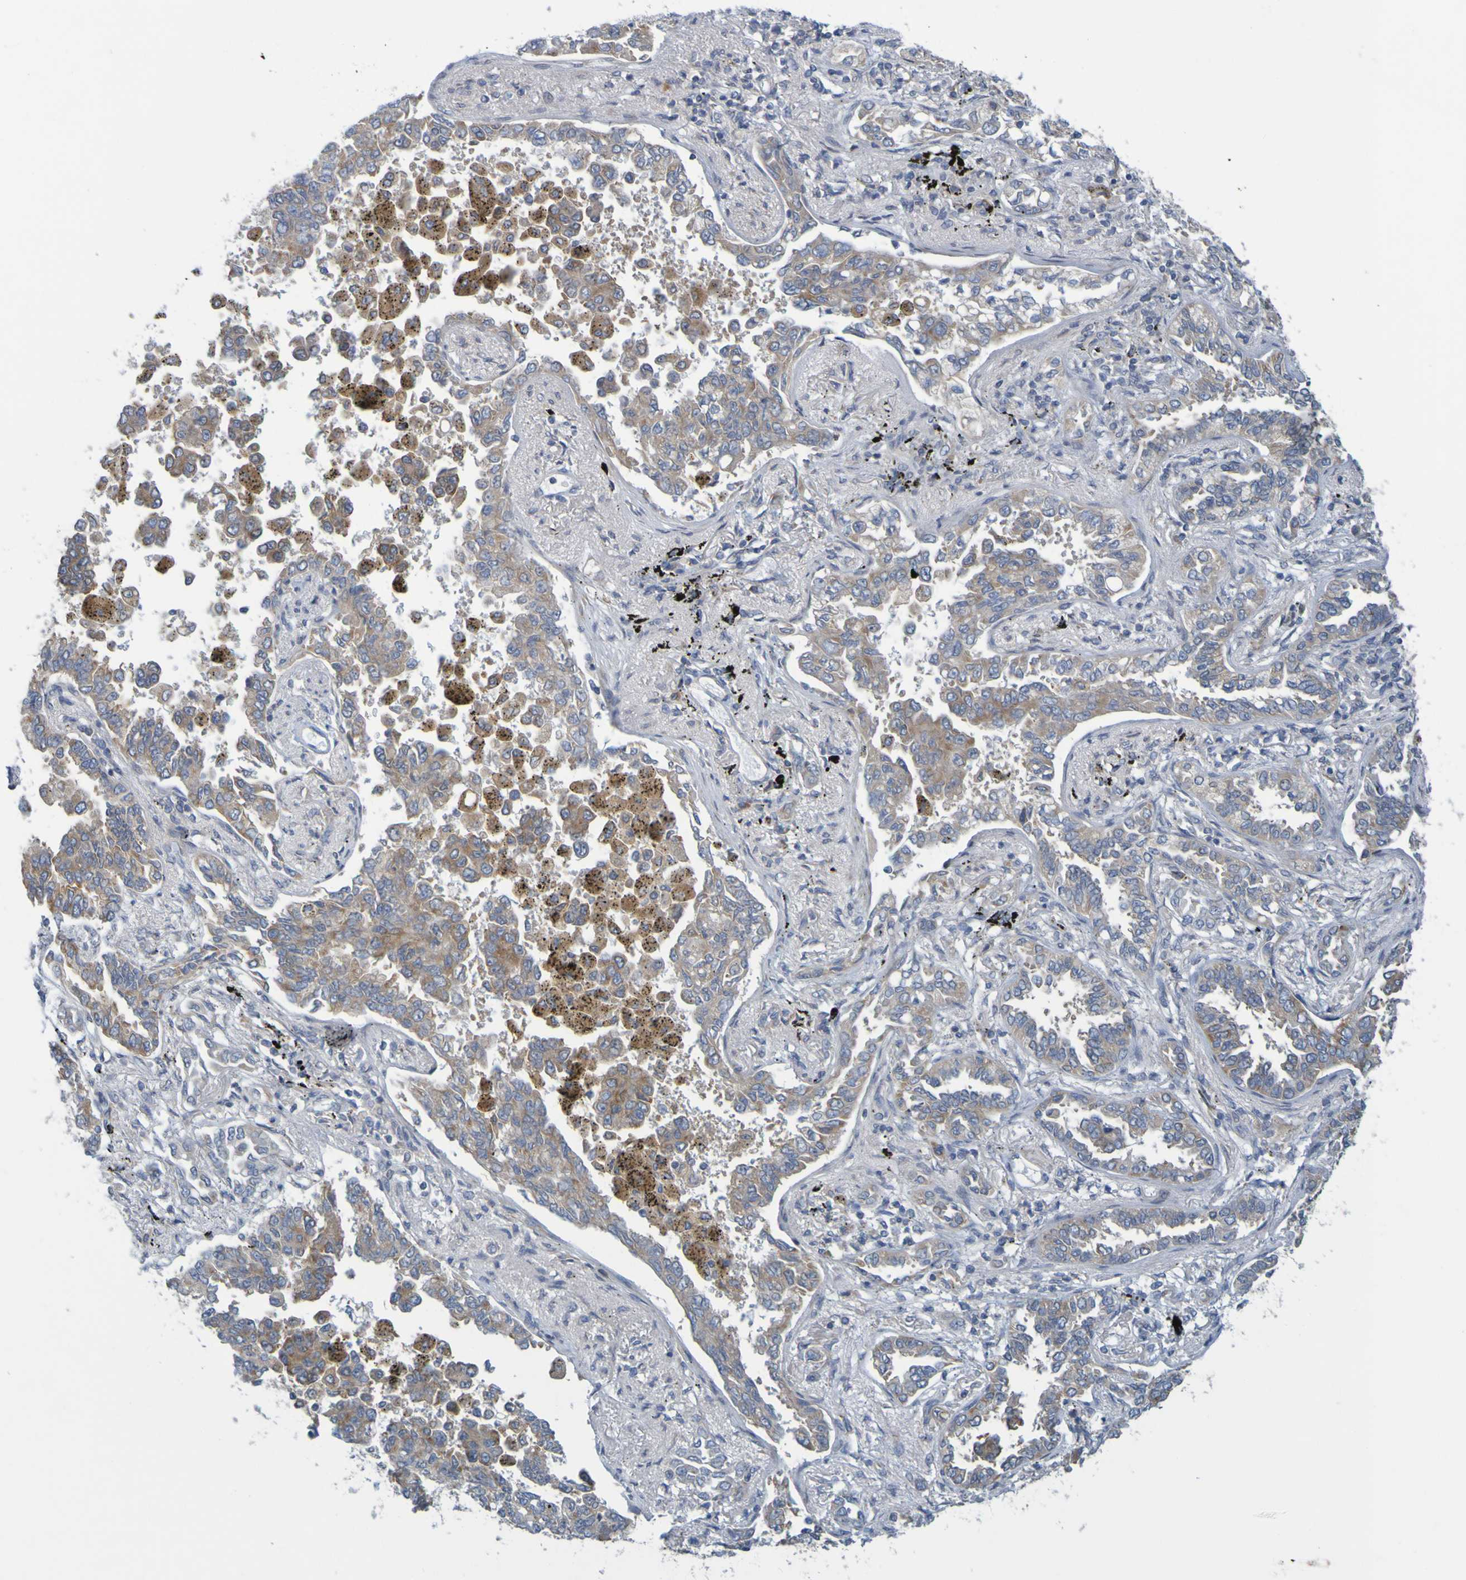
{"staining": {"intensity": "moderate", "quantity": ">75%", "location": "cytoplasmic/membranous"}, "tissue": "lung cancer", "cell_type": "Tumor cells", "image_type": "cancer", "snomed": [{"axis": "morphology", "description": "Normal tissue, NOS"}, {"axis": "morphology", "description": "Adenocarcinoma, NOS"}, {"axis": "topography", "description": "Lung"}], "caption": "Moderate cytoplasmic/membranous protein staining is present in approximately >75% of tumor cells in lung adenocarcinoma.", "gene": "MOGS", "patient": {"sex": "male", "age": 59}}